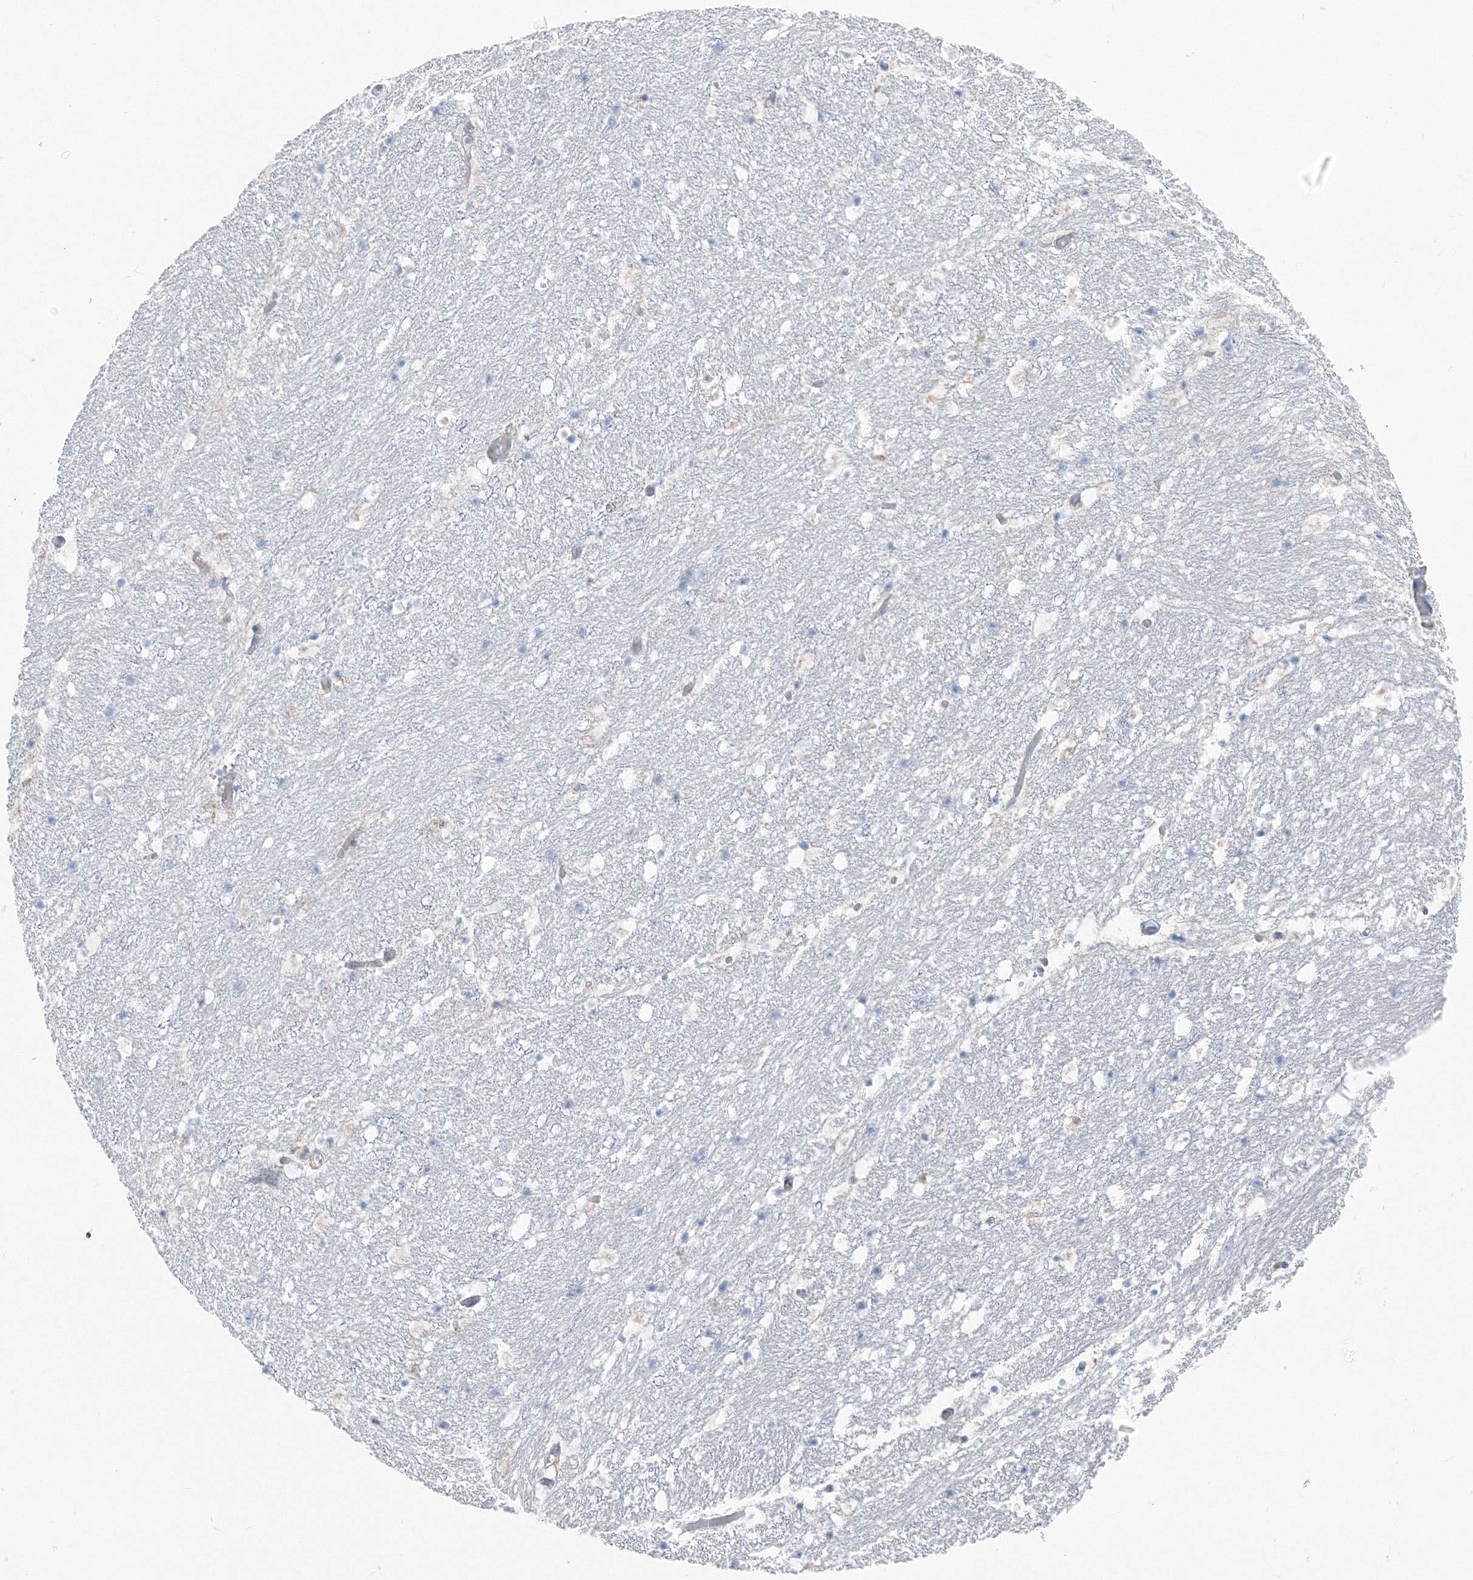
{"staining": {"intensity": "negative", "quantity": "none", "location": "none"}, "tissue": "hippocampus", "cell_type": "Glial cells", "image_type": "normal", "snomed": [{"axis": "morphology", "description": "Normal tissue, NOS"}, {"axis": "topography", "description": "Hippocampus"}], "caption": "Immunohistochemistry (IHC) image of unremarkable hippocampus stained for a protein (brown), which reveals no staining in glial cells. (Stains: DAB (3,3'-diaminobenzidine) IHC with hematoxylin counter stain, Microscopy: brightfield microscopy at high magnification).", "gene": "ENSG00000285283", "patient": {"sex": "female", "age": 52}}